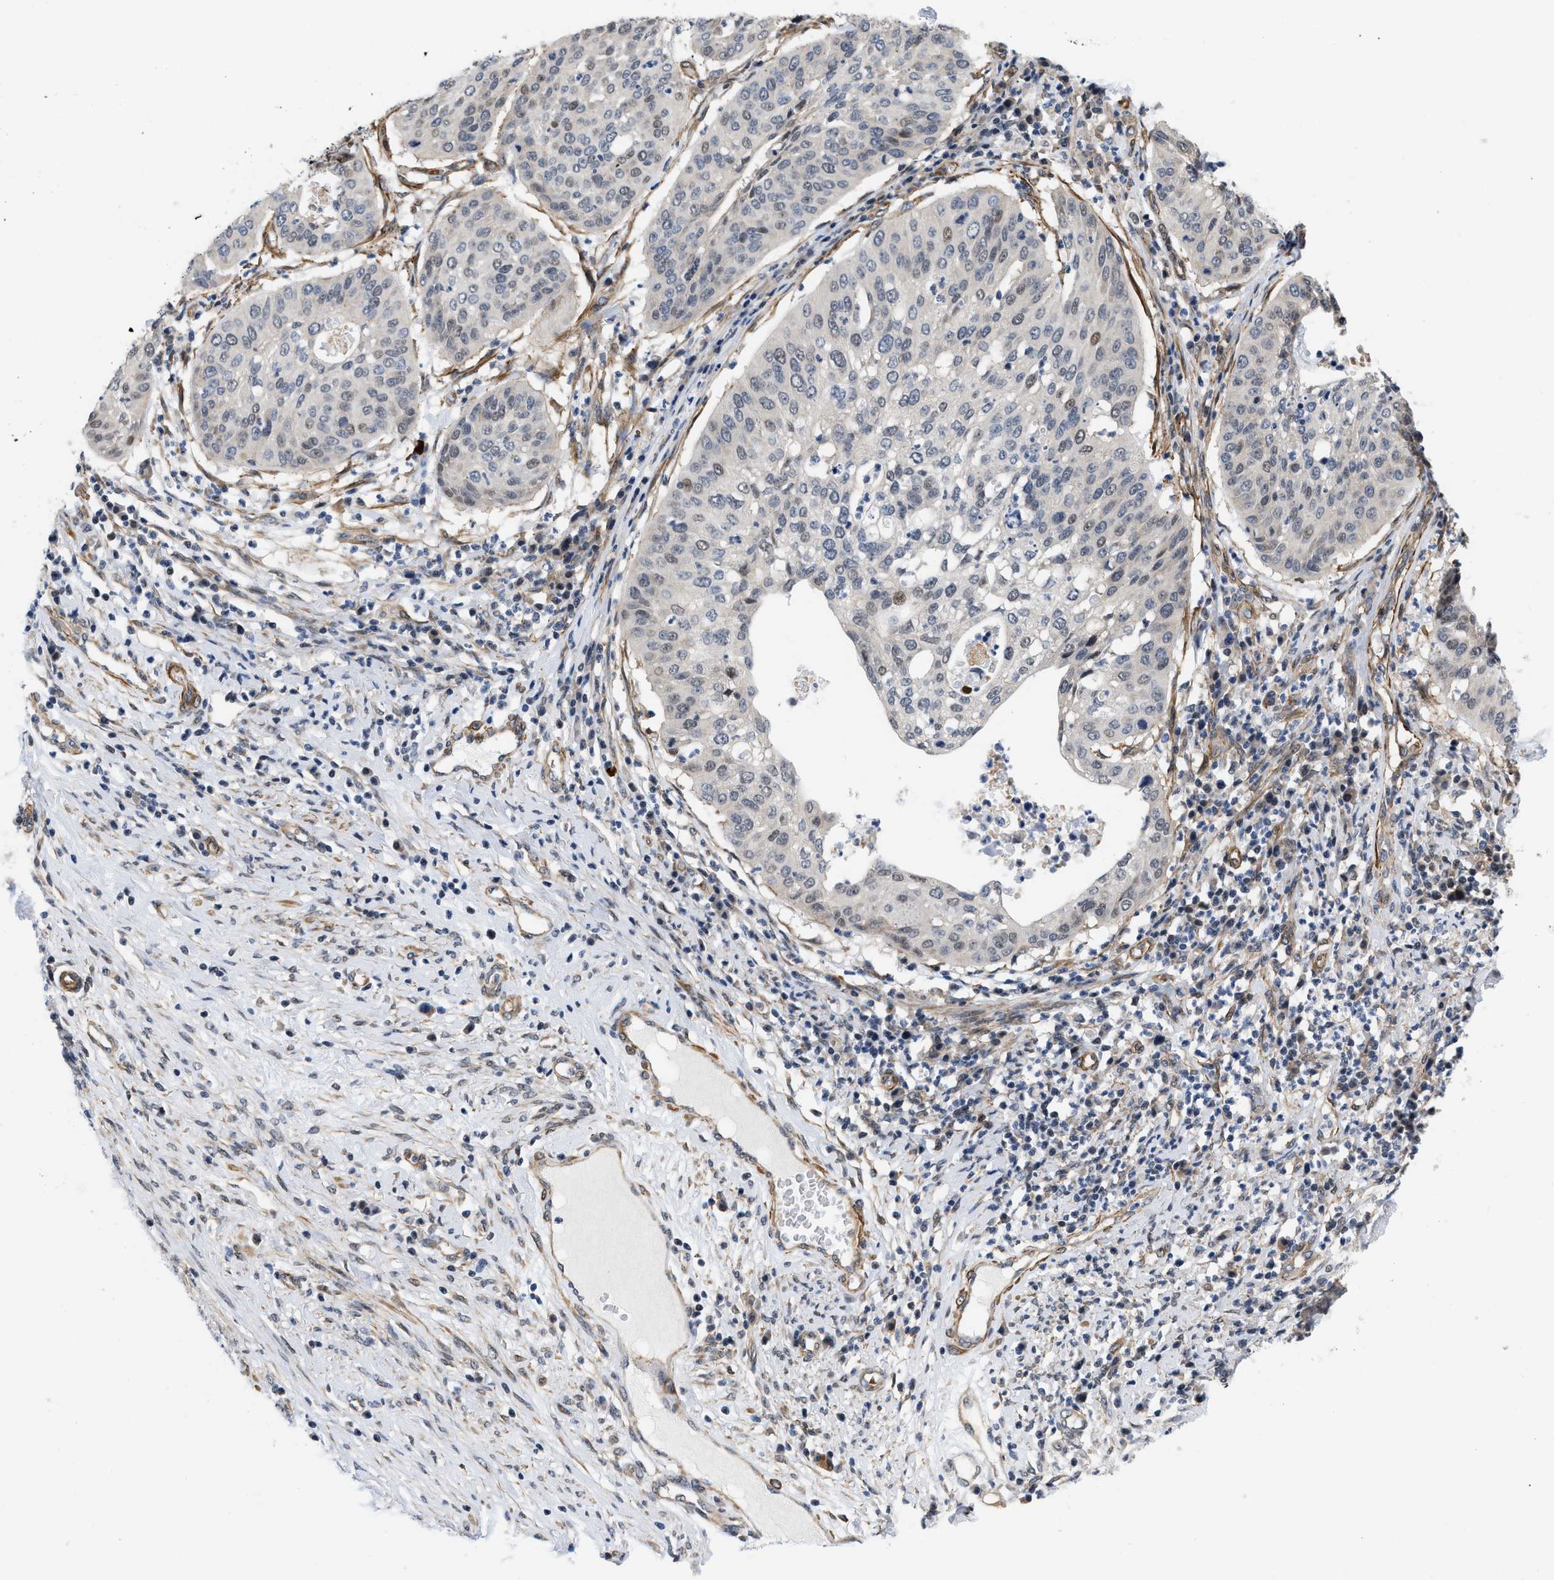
{"staining": {"intensity": "negative", "quantity": "none", "location": "none"}, "tissue": "cervical cancer", "cell_type": "Tumor cells", "image_type": "cancer", "snomed": [{"axis": "morphology", "description": "Normal tissue, NOS"}, {"axis": "morphology", "description": "Squamous cell carcinoma, NOS"}, {"axis": "topography", "description": "Cervix"}], "caption": "High power microscopy micrograph of an immunohistochemistry histopathology image of cervical squamous cell carcinoma, revealing no significant expression in tumor cells. Brightfield microscopy of immunohistochemistry (IHC) stained with DAB (brown) and hematoxylin (blue), captured at high magnification.", "gene": "GPRASP2", "patient": {"sex": "female", "age": 39}}